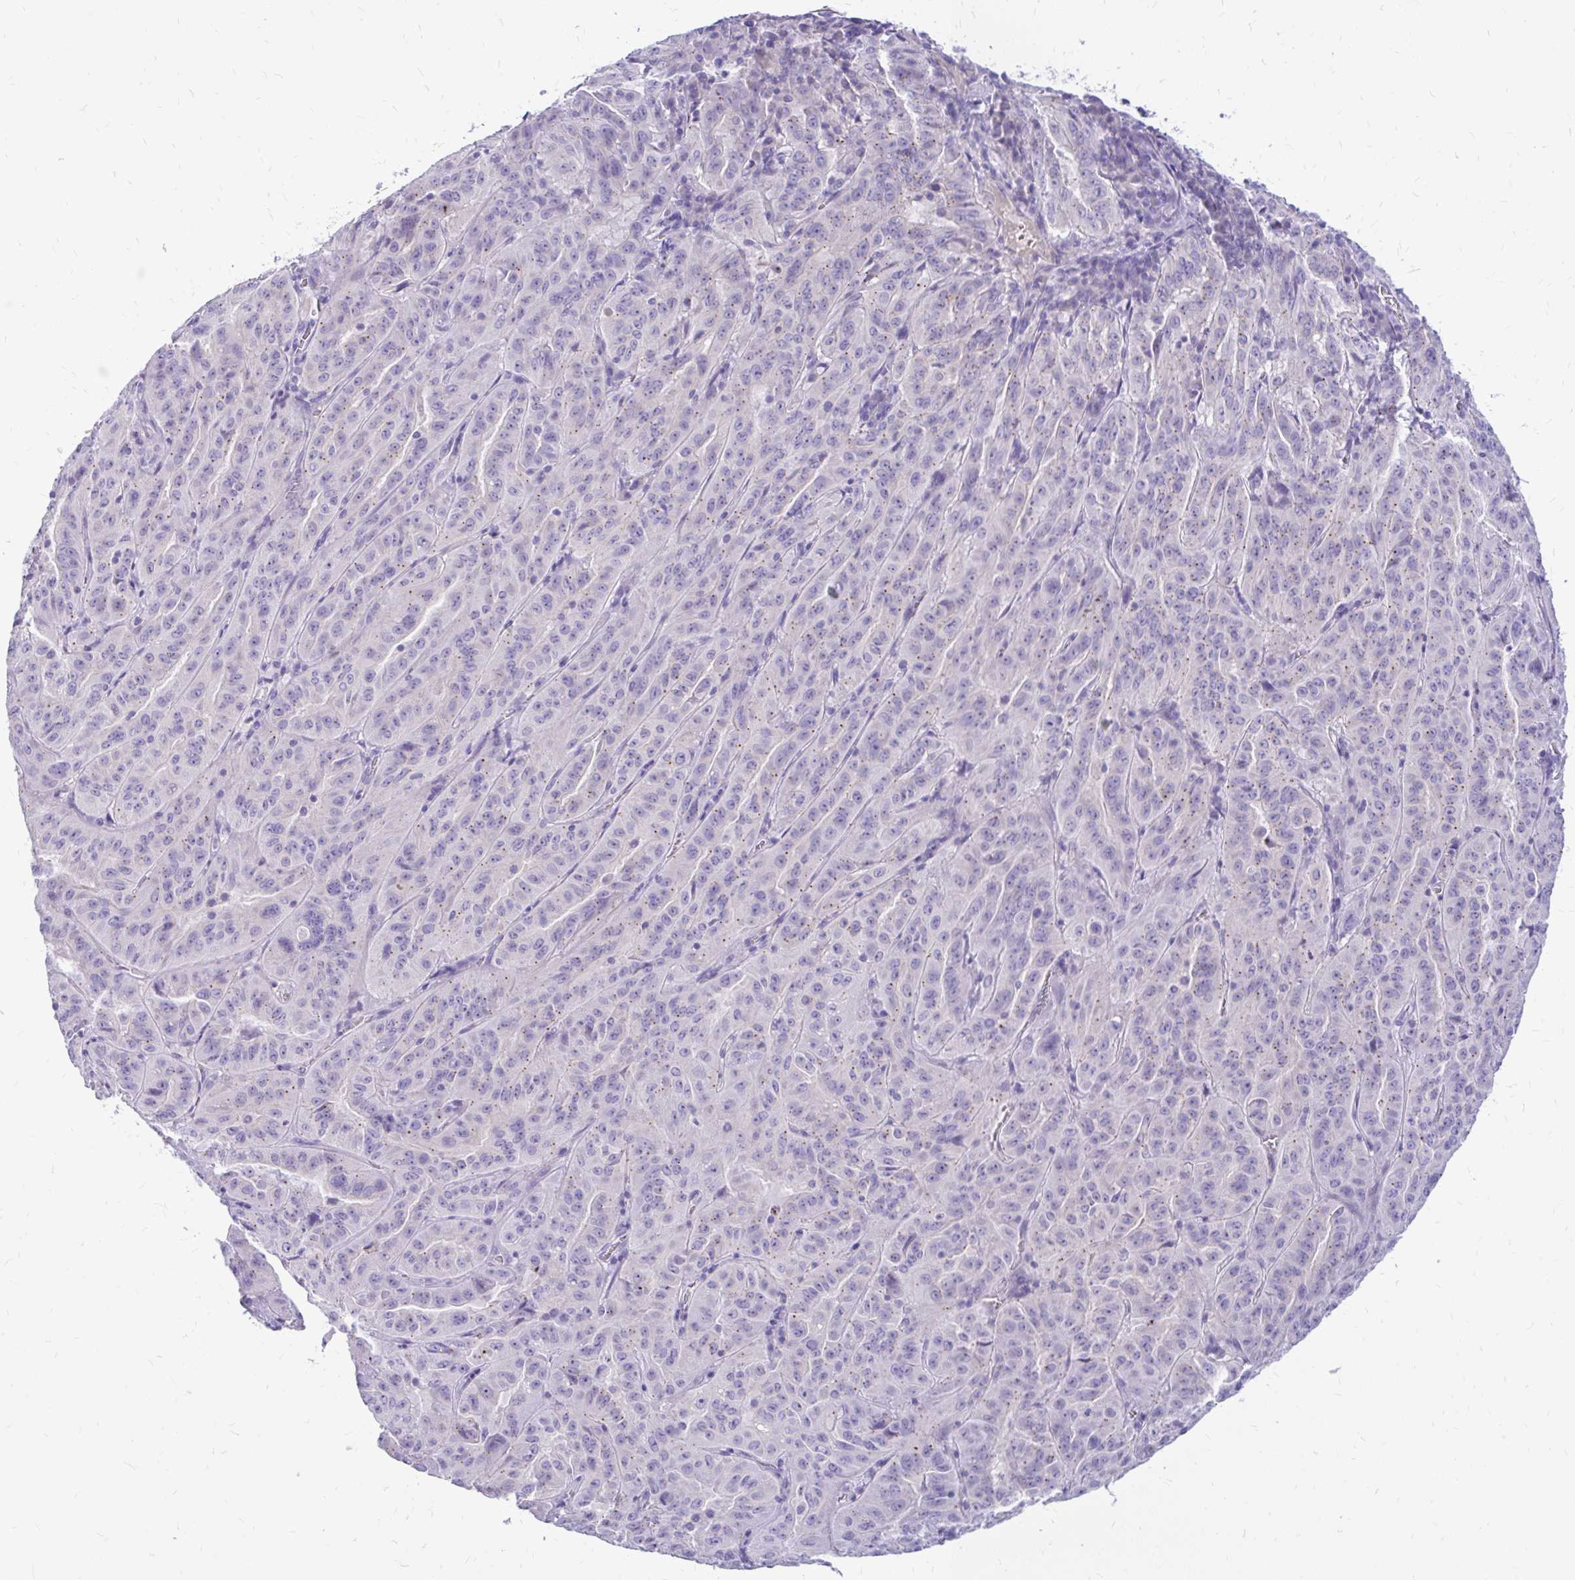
{"staining": {"intensity": "negative", "quantity": "none", "location": "none"}, "tissue": "pancreatic cancer", "cell_type": "Tumor cells", "image_type": "cancer", "snomed": [{"axis": "morphology", "description": "Adenocarcinoma, NOS"}, {"axis": "topography", "description": "Pancreas"}], "caption": "DAB (3,3'-diaminobenzidine) immunohistochemical staining of human pancreatic adenocarcinoma displays no significant positivity in tumor cells. The staining was performed using DAB (3,3'-diaminobenzidine) to visualize the protein expression in brown, while the nuclei were stained in blue with hematoxylin (Magnification: 20x).", "gene": "MAP1LC3A", "patient": {"sex": "male", "age": 63}}